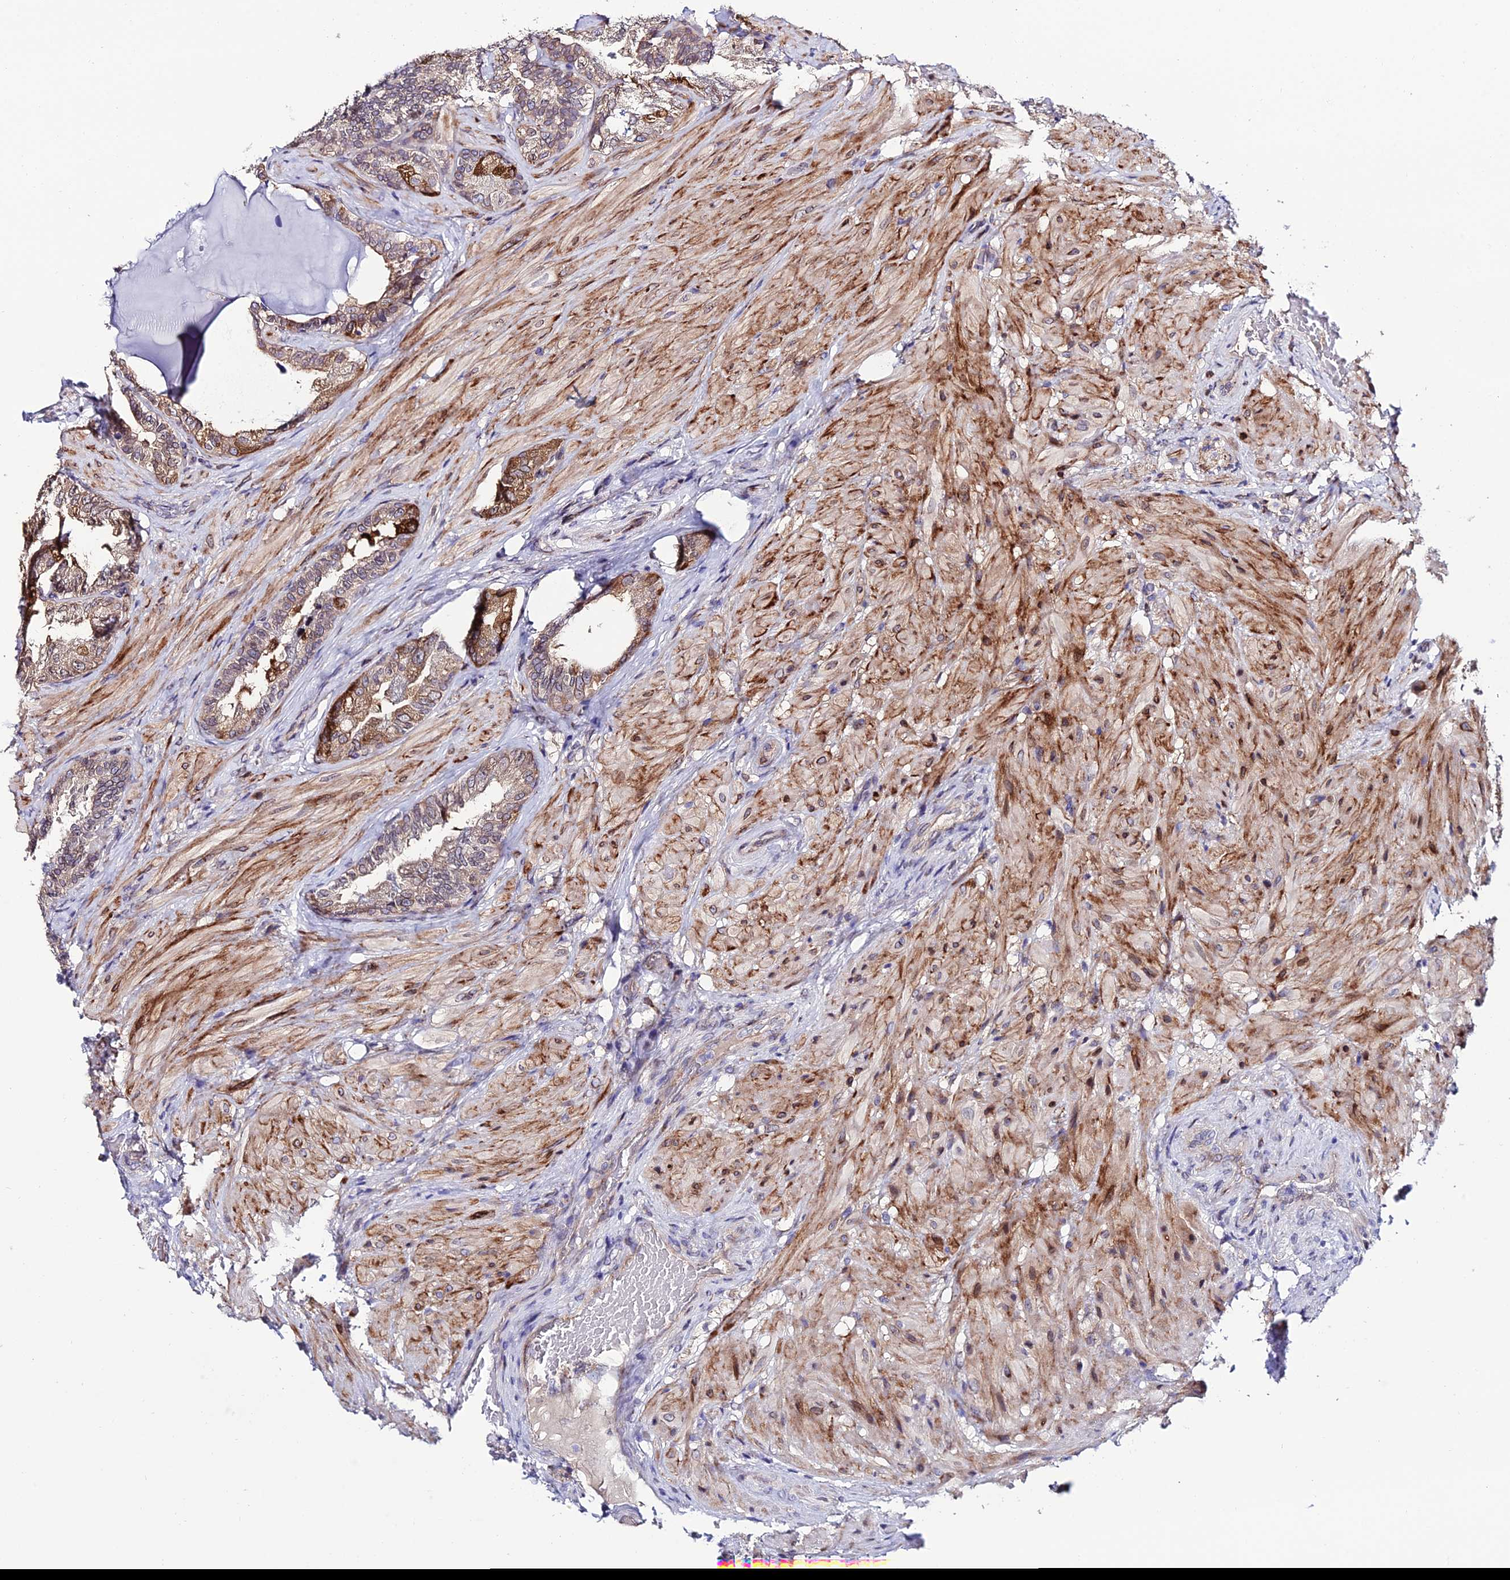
{"staining": {"intensity": "moderate", "quantity": ">75%", "location": "cytoplasmic/membranous"}, "tissue": "seminal vesicle", "cell_type": "Glandular cells", "image_type": "normal", "snomed": [{"axis": "morphology", "description": "Normal tissue, NOS"}, {"axis": "topography", "description": "Prostate and seminal vesicle, NOS"}, {"axis": "topography", "description": "Prostate"}, {"axis": "topography", "description": "Seminal veicle"}], "caption": "The histopathology image reveals immunohistochemical staining of benign seminal vesicle. There is moderate cytoplasmic/membranous expression is present in approximately >75% of glandular cells. (IHC, brightfield microscopy, high magnification).", "gene": "DDX19A", "patient": {"sex": "male", "age": 67}}